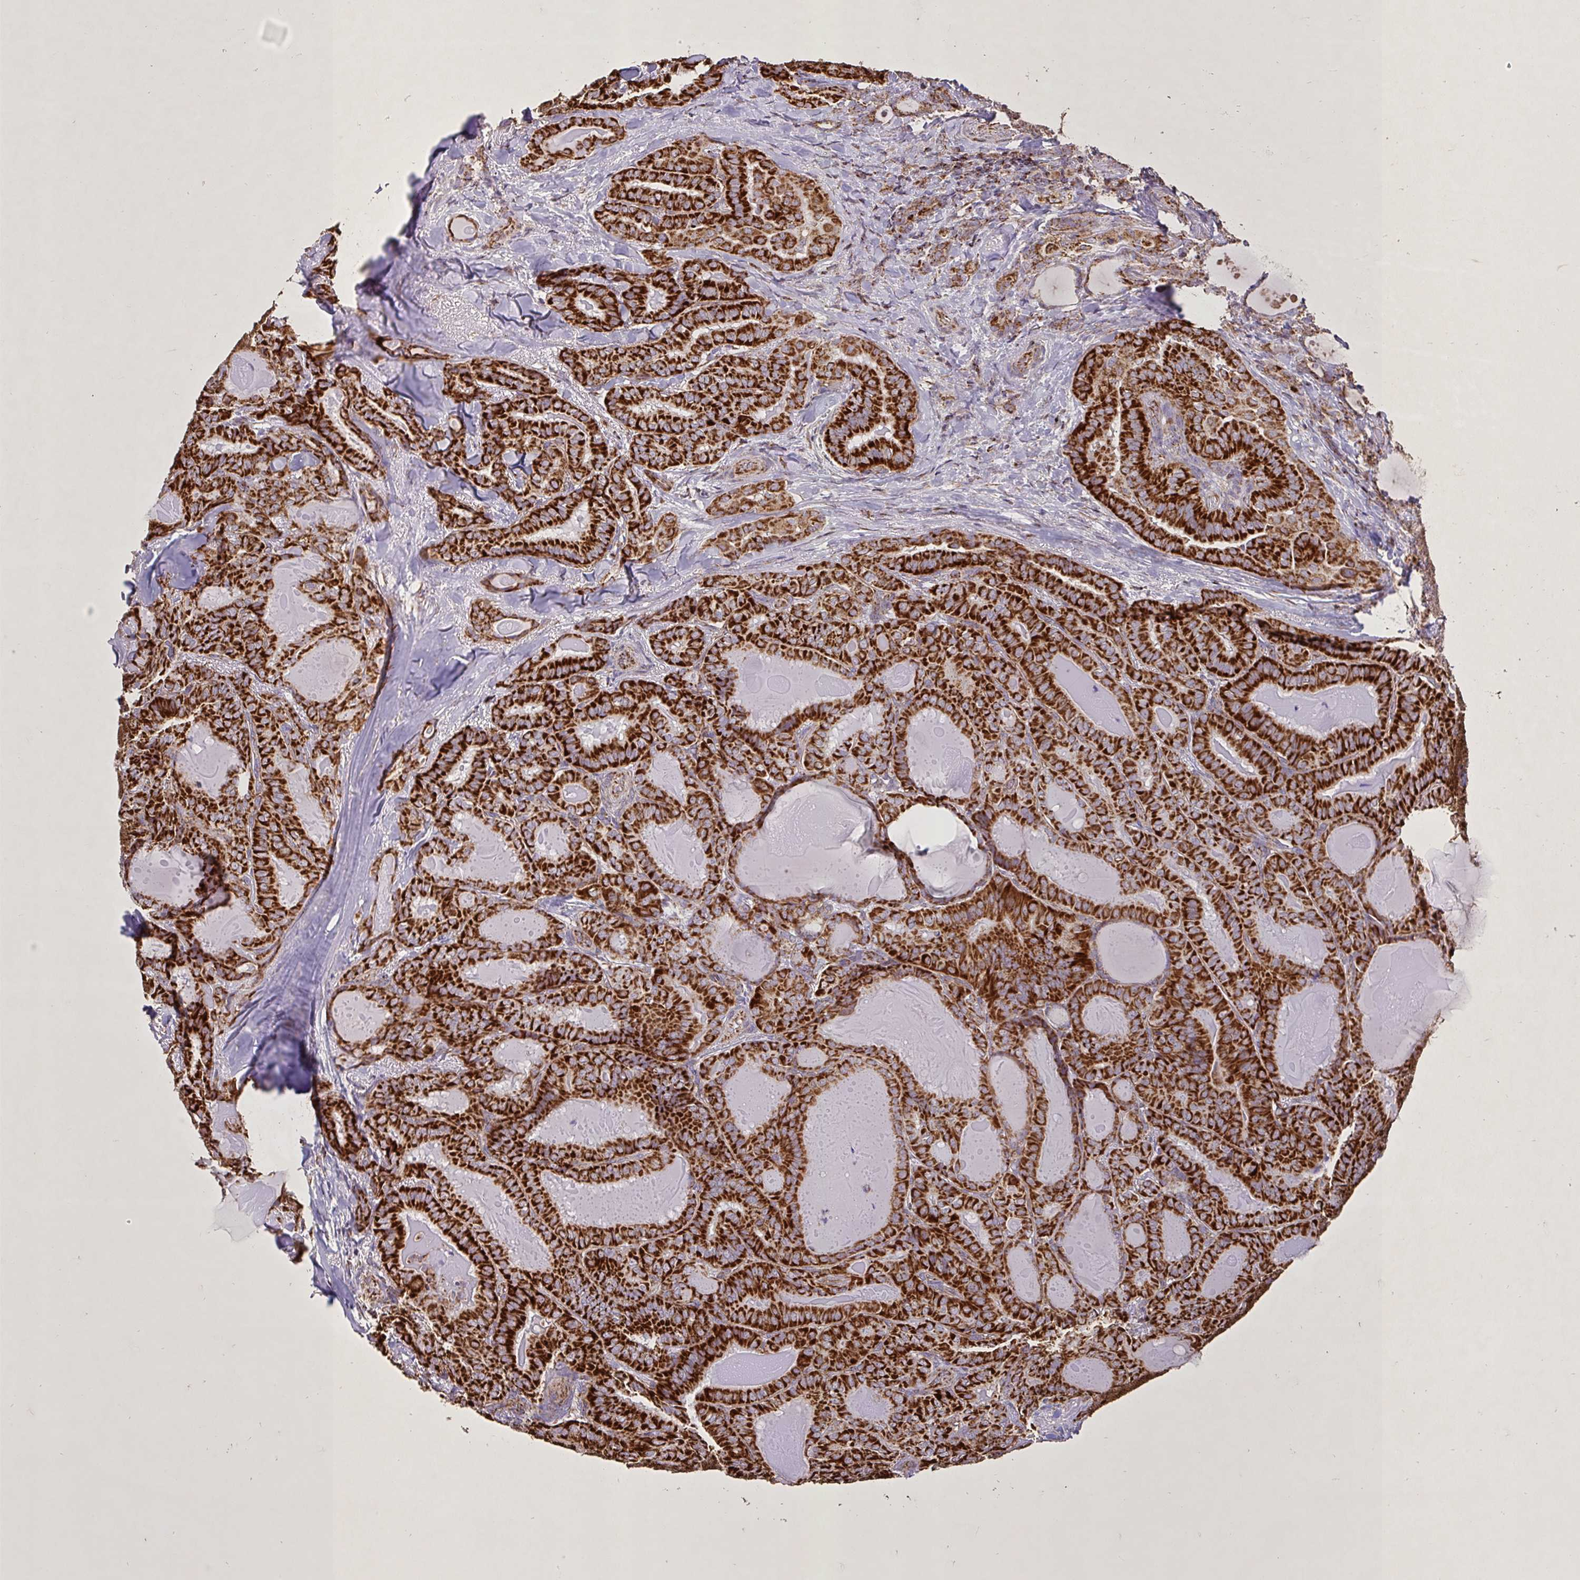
{"staining": {"intensity": "strong", "quantity": ">75%", "location": "cytoplasmic/membranous"}, "tissue": "thyroid cancer", "cell_type": "Tumor cells", "image_type": "cancer", "snomed": [{"axis": "morphology", "description": "Papillary adenocarcinoma, NOS"}, {"axis": "topography", "description": "Thyroid gland"}], "caption": "Protein analysis of papillary adenocarcinoma (thyroid) tissue displays strong cytoplasmic/membranous positivity in about >75% of tumor cells. (DAB (3,3'-diaminobenzidine) IHC with brightfield microscopy, high magnification).", "gene": "AGK", "patient": {"sex": "female", "age": 68}}